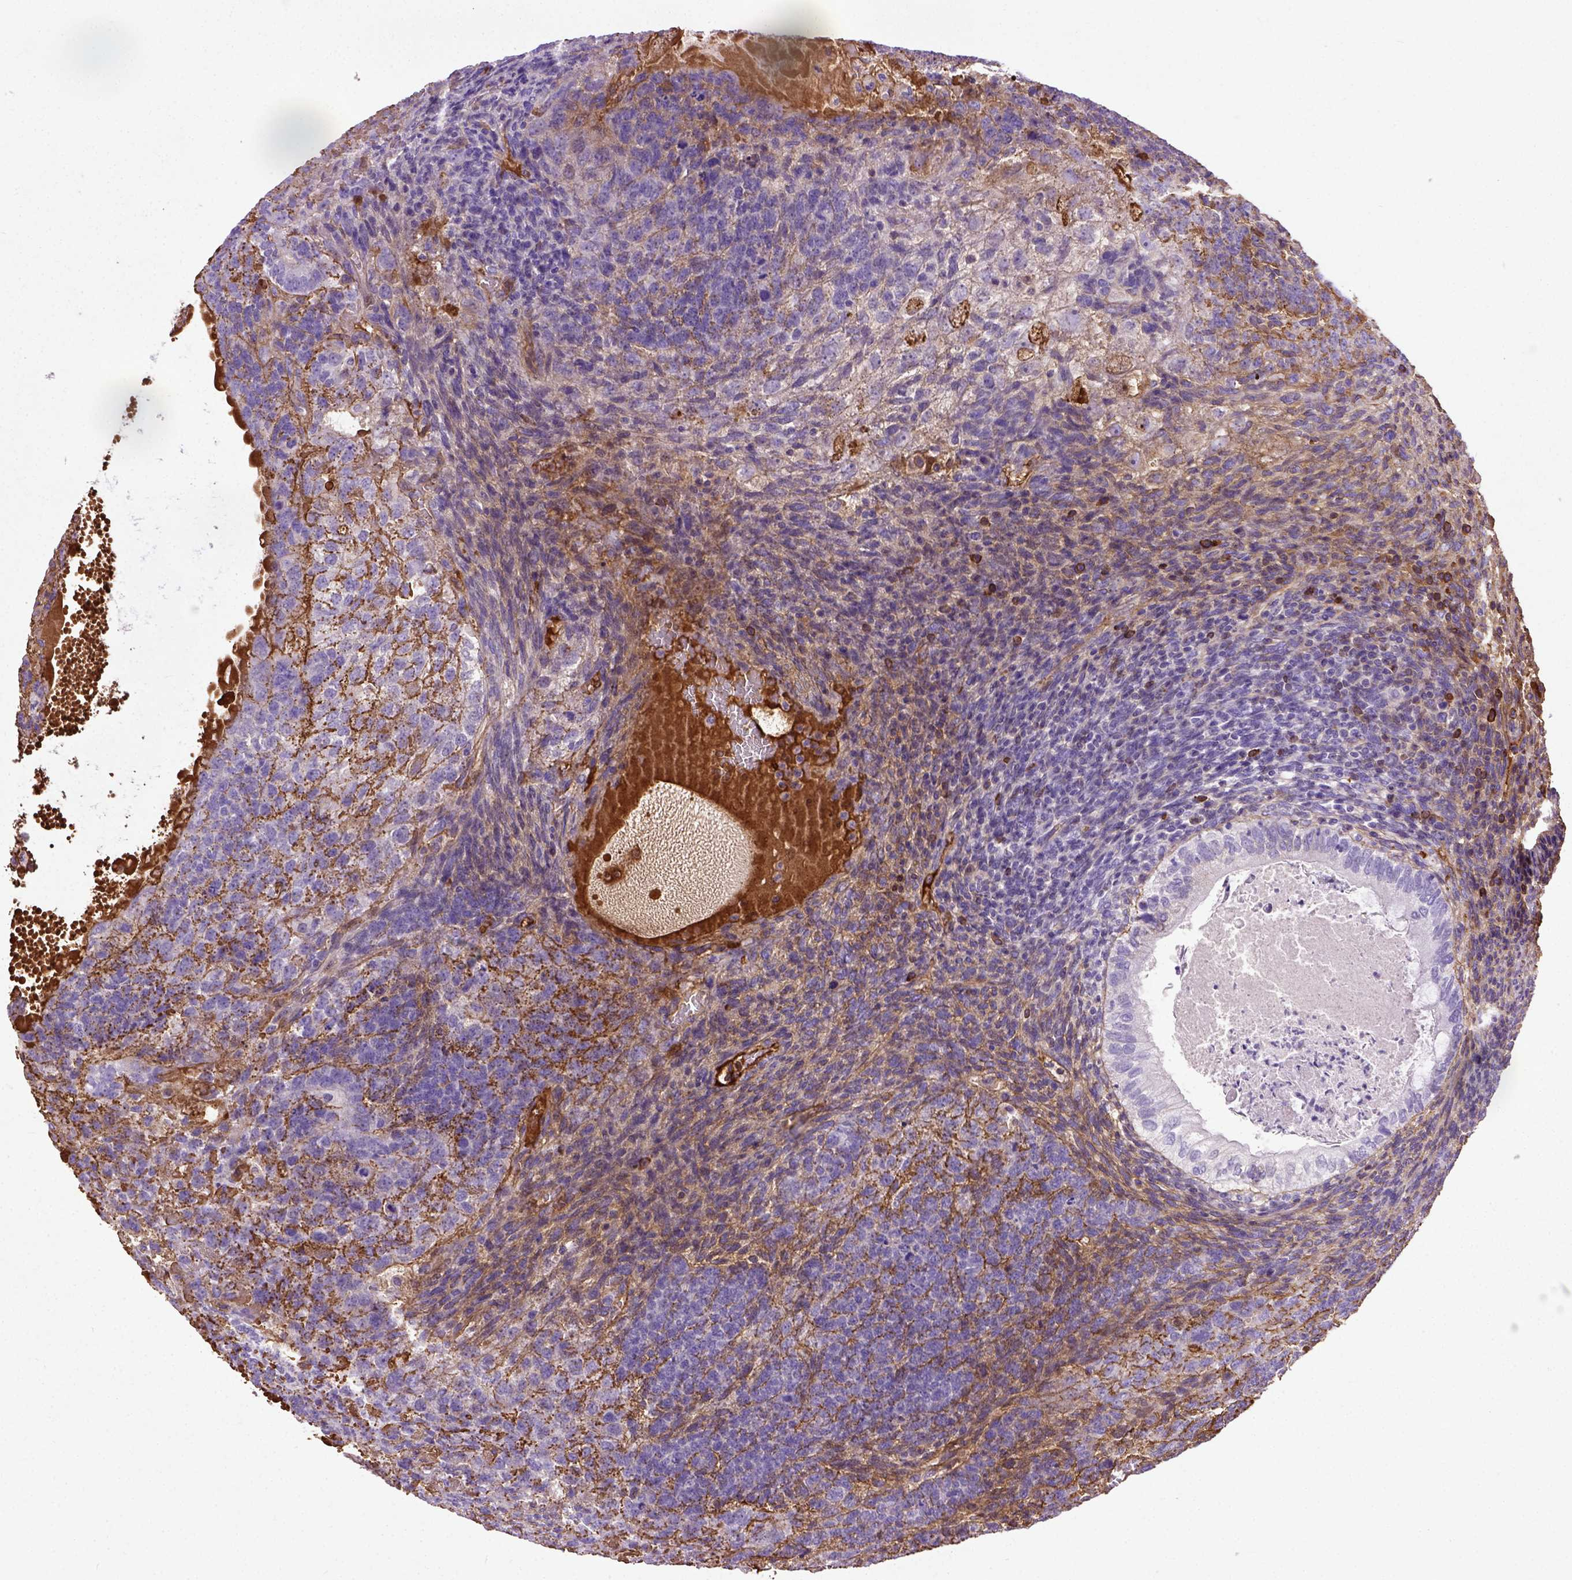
{"staining": {"intensity": "negative", "quantity": "none", "location": "none"}, "tissue": "testis cancer", "cell_type": "Tumor cells", "image_type": "cancer", "snomed": [{"axis": "morphology", "description": "Normal tissue, NOS"}, {"axis": "morphology", "description": "Carcinoma, Embryonal, NOS"}, {"axis": "topography", "description": "Testis"}, {"axis": "topography", "description": "Epididymis"}], "caption": "An immunohistochemistry (IHC) image of testis cancer (embryonal carcinoma) is shown. There is no staining in tumor cells of testis cancer (embryonal carcinoma).", "gene": "ADAMTS8", "patient": {"sex": "male", "age": 23}}